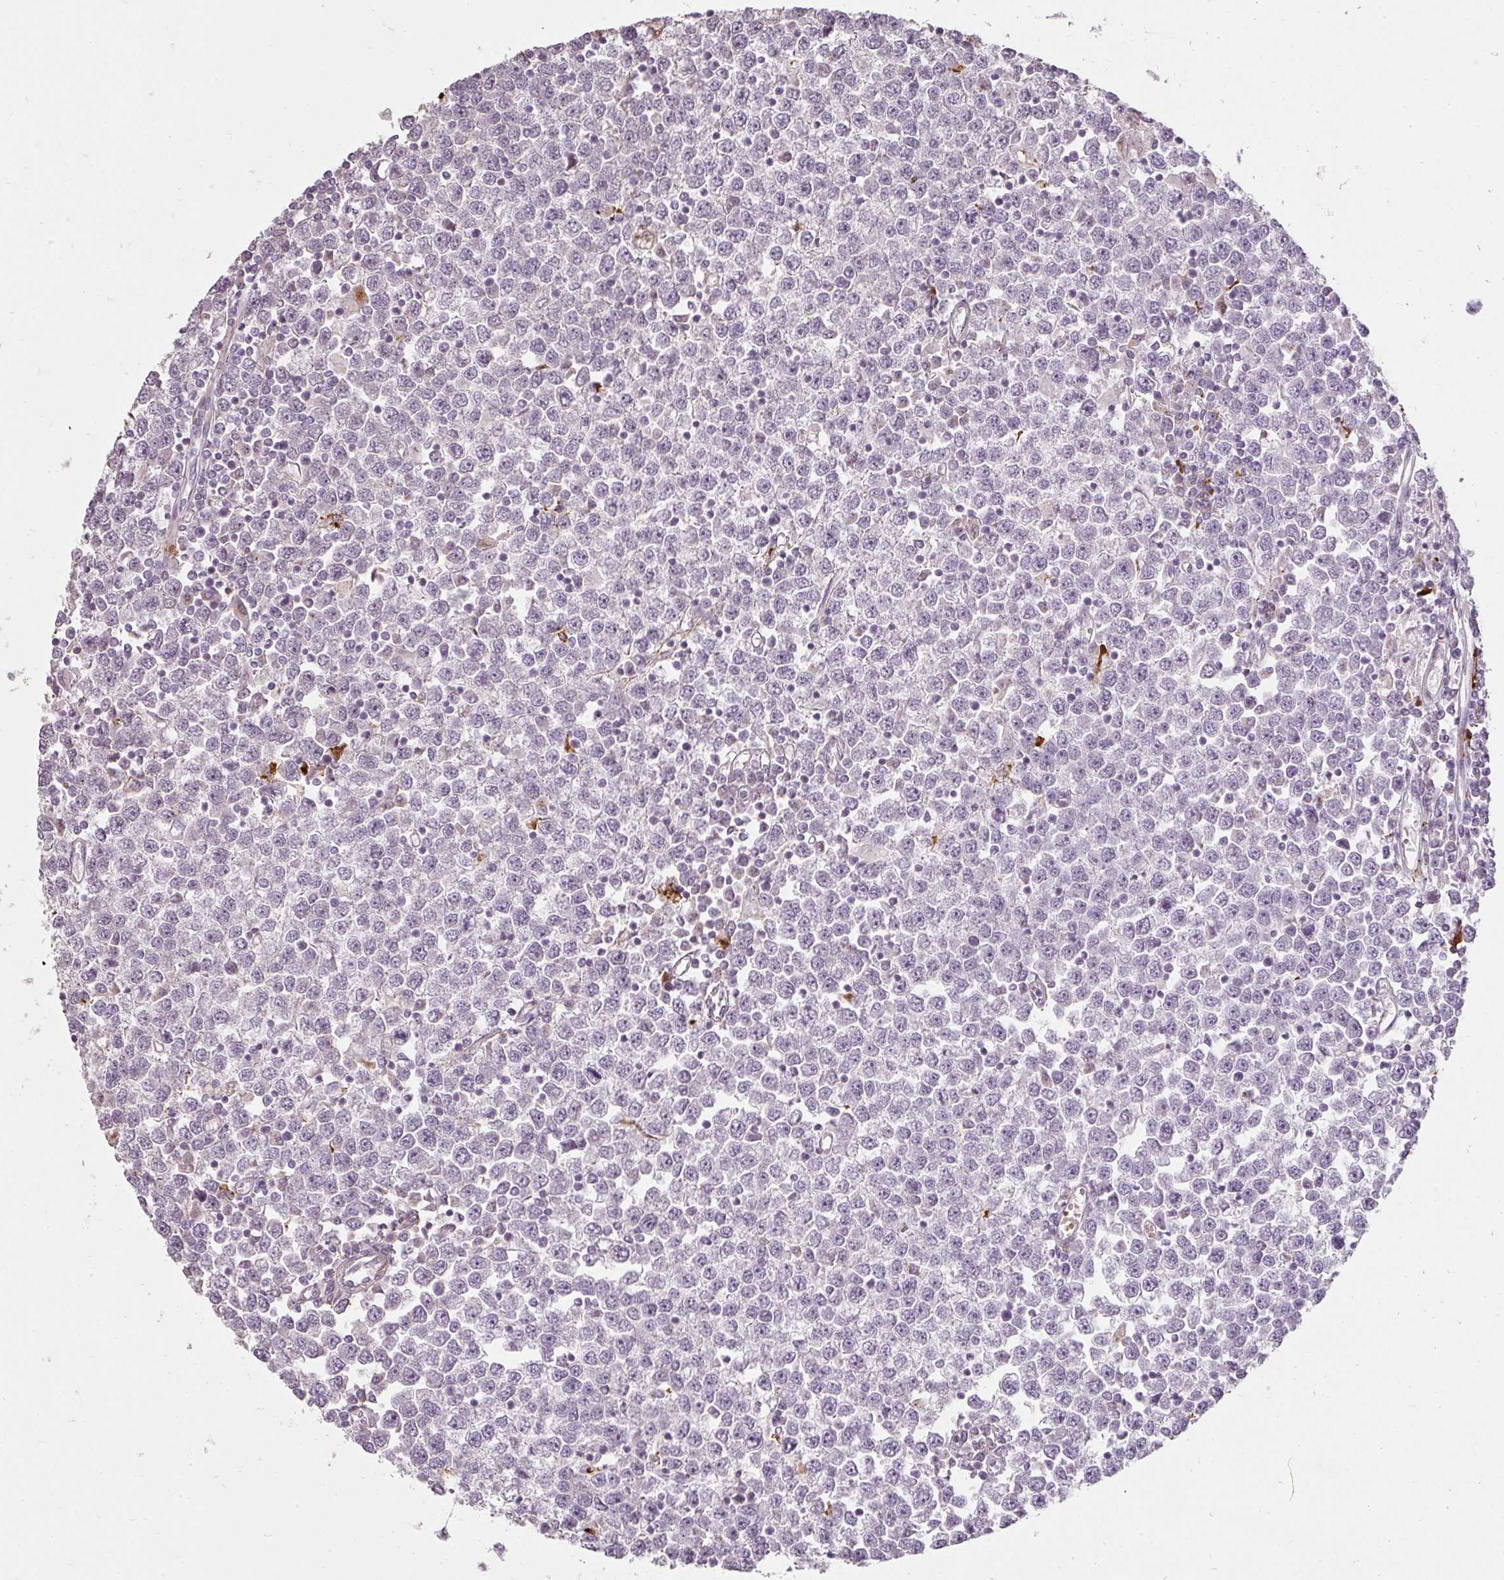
{"staining": {"intensity": "negative", "quantity": "none", "location": "none"}, "tissue": "testis cancer", "cell_type": "Tumor cells", "image_type": "cancer", "snomed": [{"axis": "morphology", "description": "Seminoma, NOS"}, {"axis": "topography", "description": "Testis"}], "caption": "IHC photomicrograph of human testis seminoma stained for a protein (brown), which reveals no staining in tumor cells.", "gene": "BIK", "patient": {"sex": "male", "age": 65}}